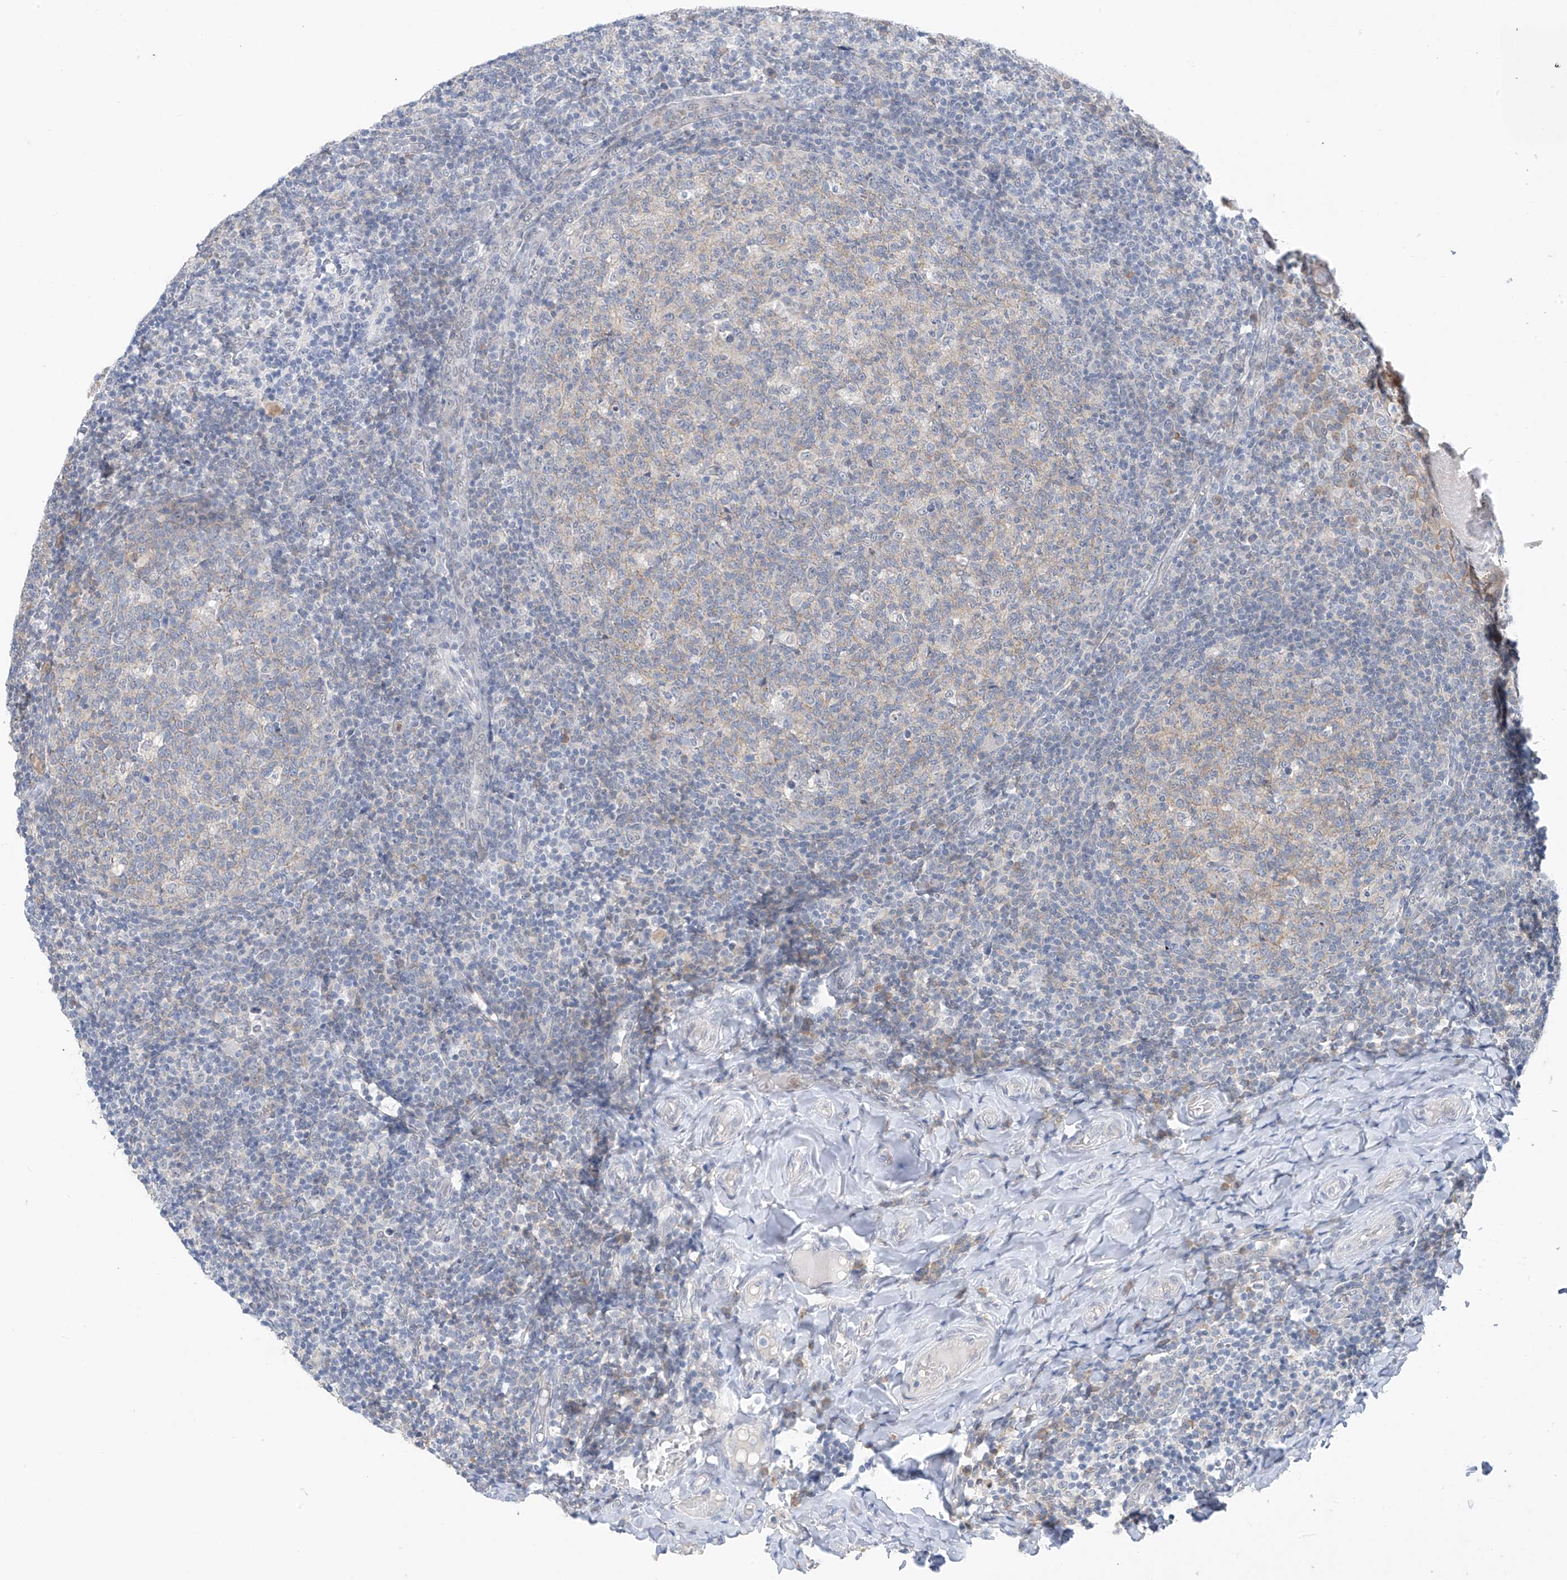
{"staining": {"intensity": "negative", "quantity": "none", "location": "none"}, "tissue": "tonsil", "cell_type": "Germinal center cells", "image_type": "normal", "snomed": [{"axis": "morphology", "description": "Normal tissue, NOS"}, {"axis": "topography", "description": "Tonsil"}], "caption": "High power microscopy histopathology image of an IHC photomicrograph of normal tonsil, revealing no significant positivity in germinal center cells. Brightfield microscopy of IHC stained with DAB (brown) and hematoxylin (blue), captured at high magnification.", "gene": "CYP4V2", "patient": {"sex": "female", "age": 19}}